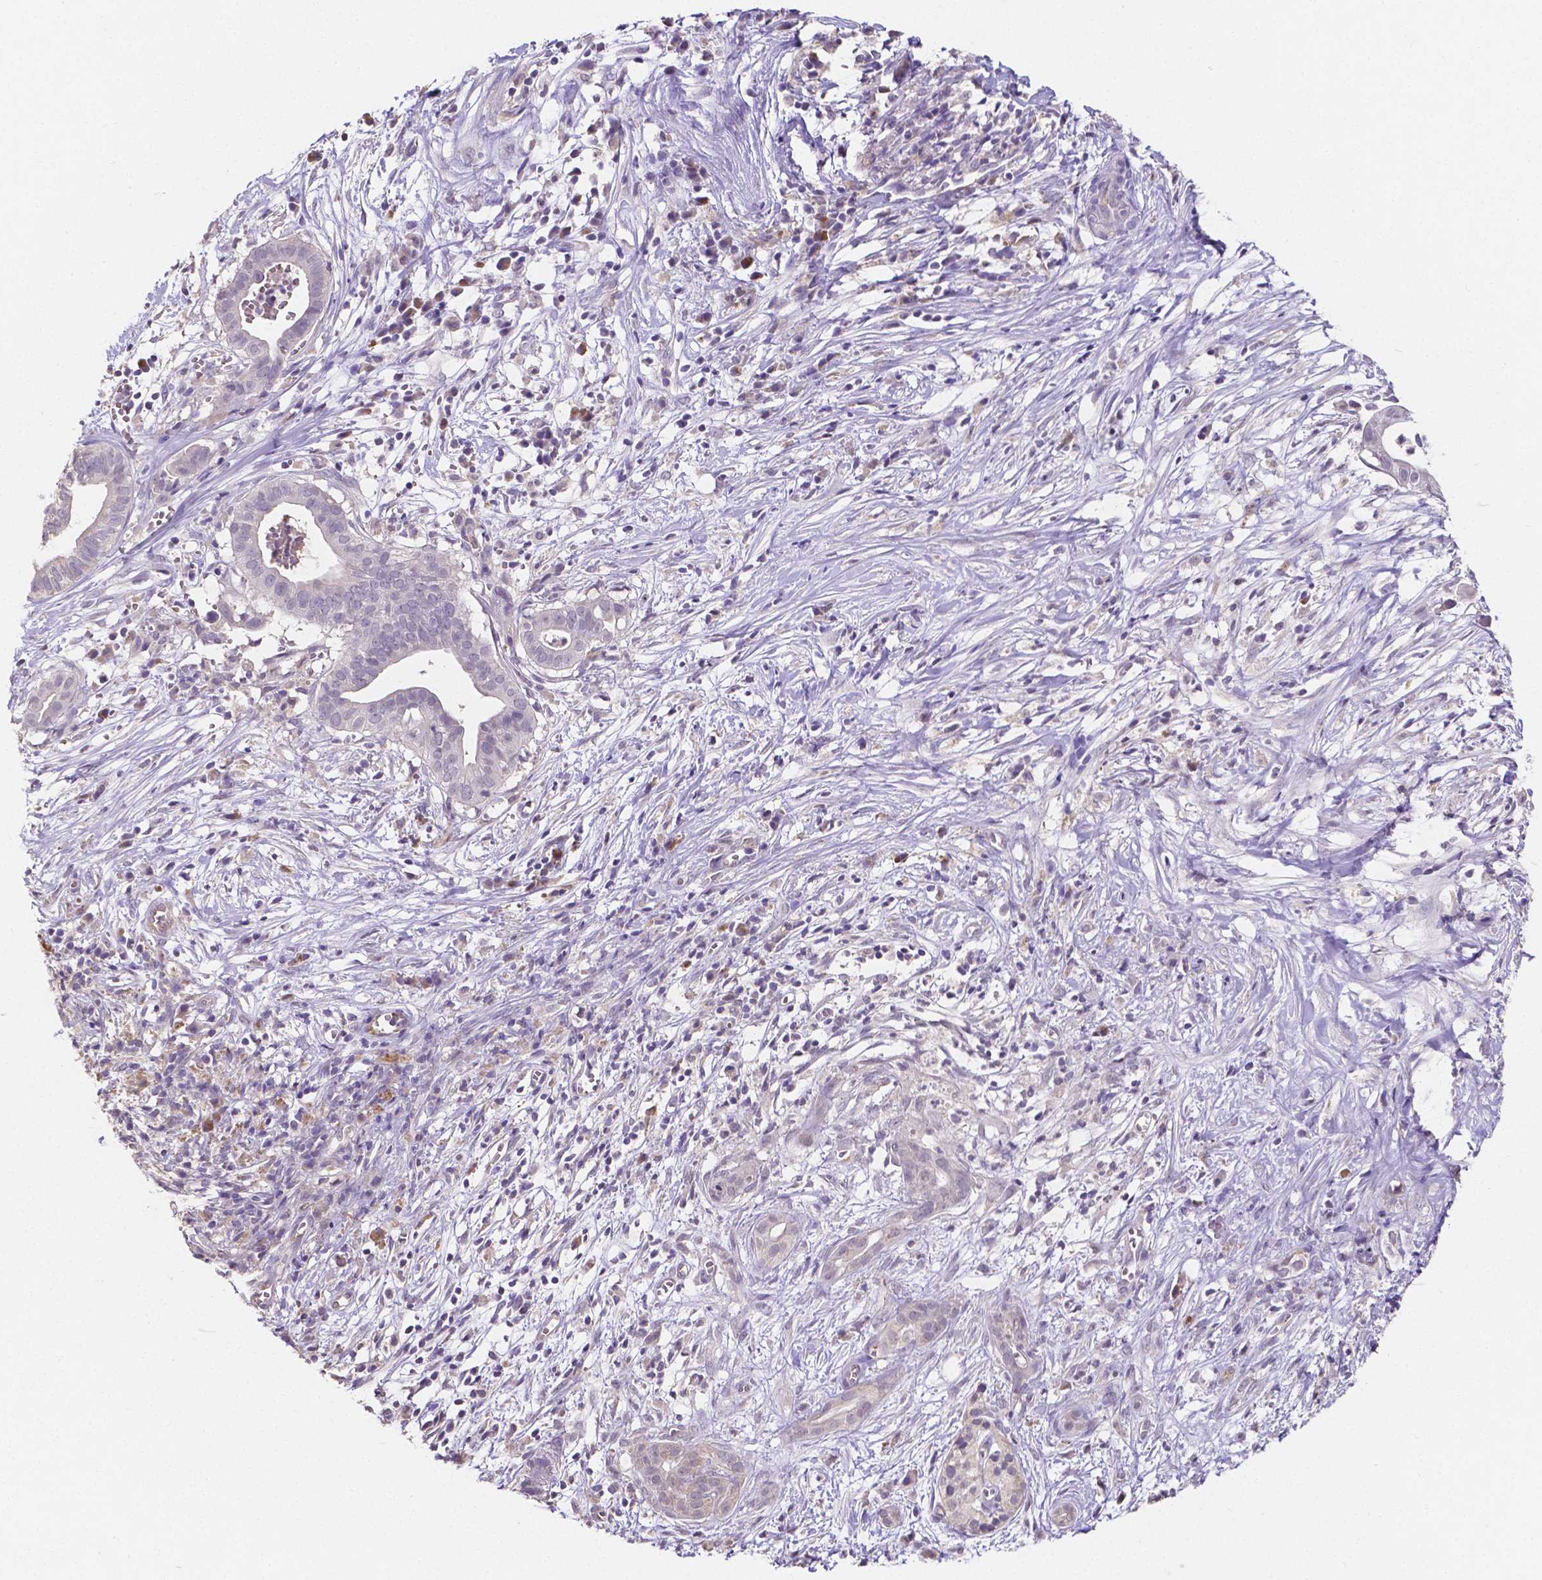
{"staining": {"intensity": "negative", "quantity": "none", "location": "none"}, "tissue": "pancreatic cancer", "cell_type": "Tumor cells", "image_type": "cancer", "snomed": [{"axis": "morphology", "description": "Adenocarcinoma, NOS"}, {"axis": "topography", "description": "Pancreas"}], "caption": "This is an IHC image of adenocarcinoma (pancreatic). There is no expression in tumor cells.", "gene": "ELAVL2", "patient": {"sex": "male", "age": 61}}